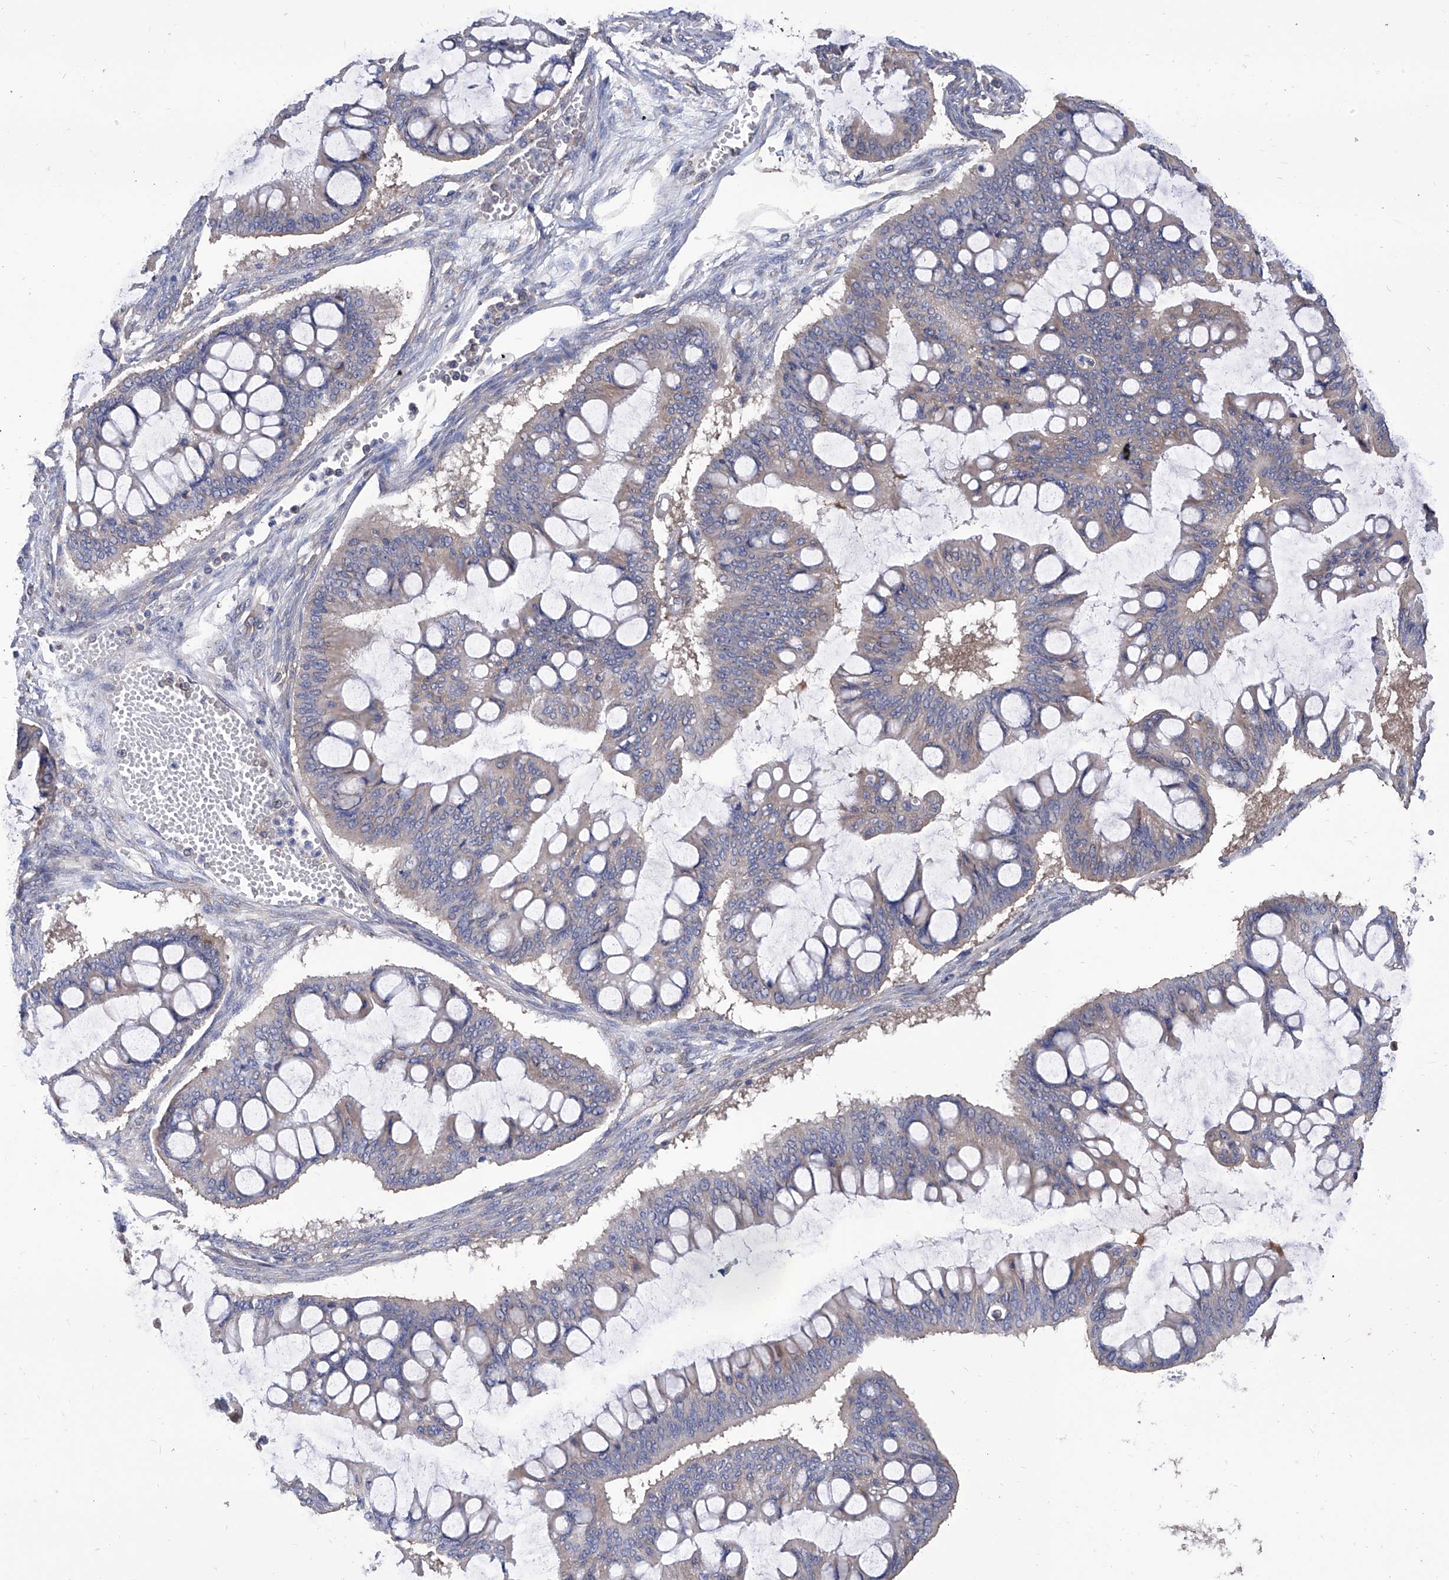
{"staining": {"intensity": "weak", "quantity": "25%-75%", "location": "cytoplasmic/membranous"}, "tissue": "ovarian cancer", "cell_type": "Tumor cells", "image_type": "cancer", "snomed": [{"axis": "morphology", "description": "Cystadenocarcinoma, mucinous, NOS"}, {"axis": "topography", "description": "Ovary"}], "caption": "Immunohistochemical staining of human ovarian cancer (mucinous cystadenocarcinoma) demonstrates low levels of weak cytoplasmic/membranous staining in about 25%-75% of tumor cells.", "gene": "TJAP1", "patient": {"sex": "female", "age": 73}}